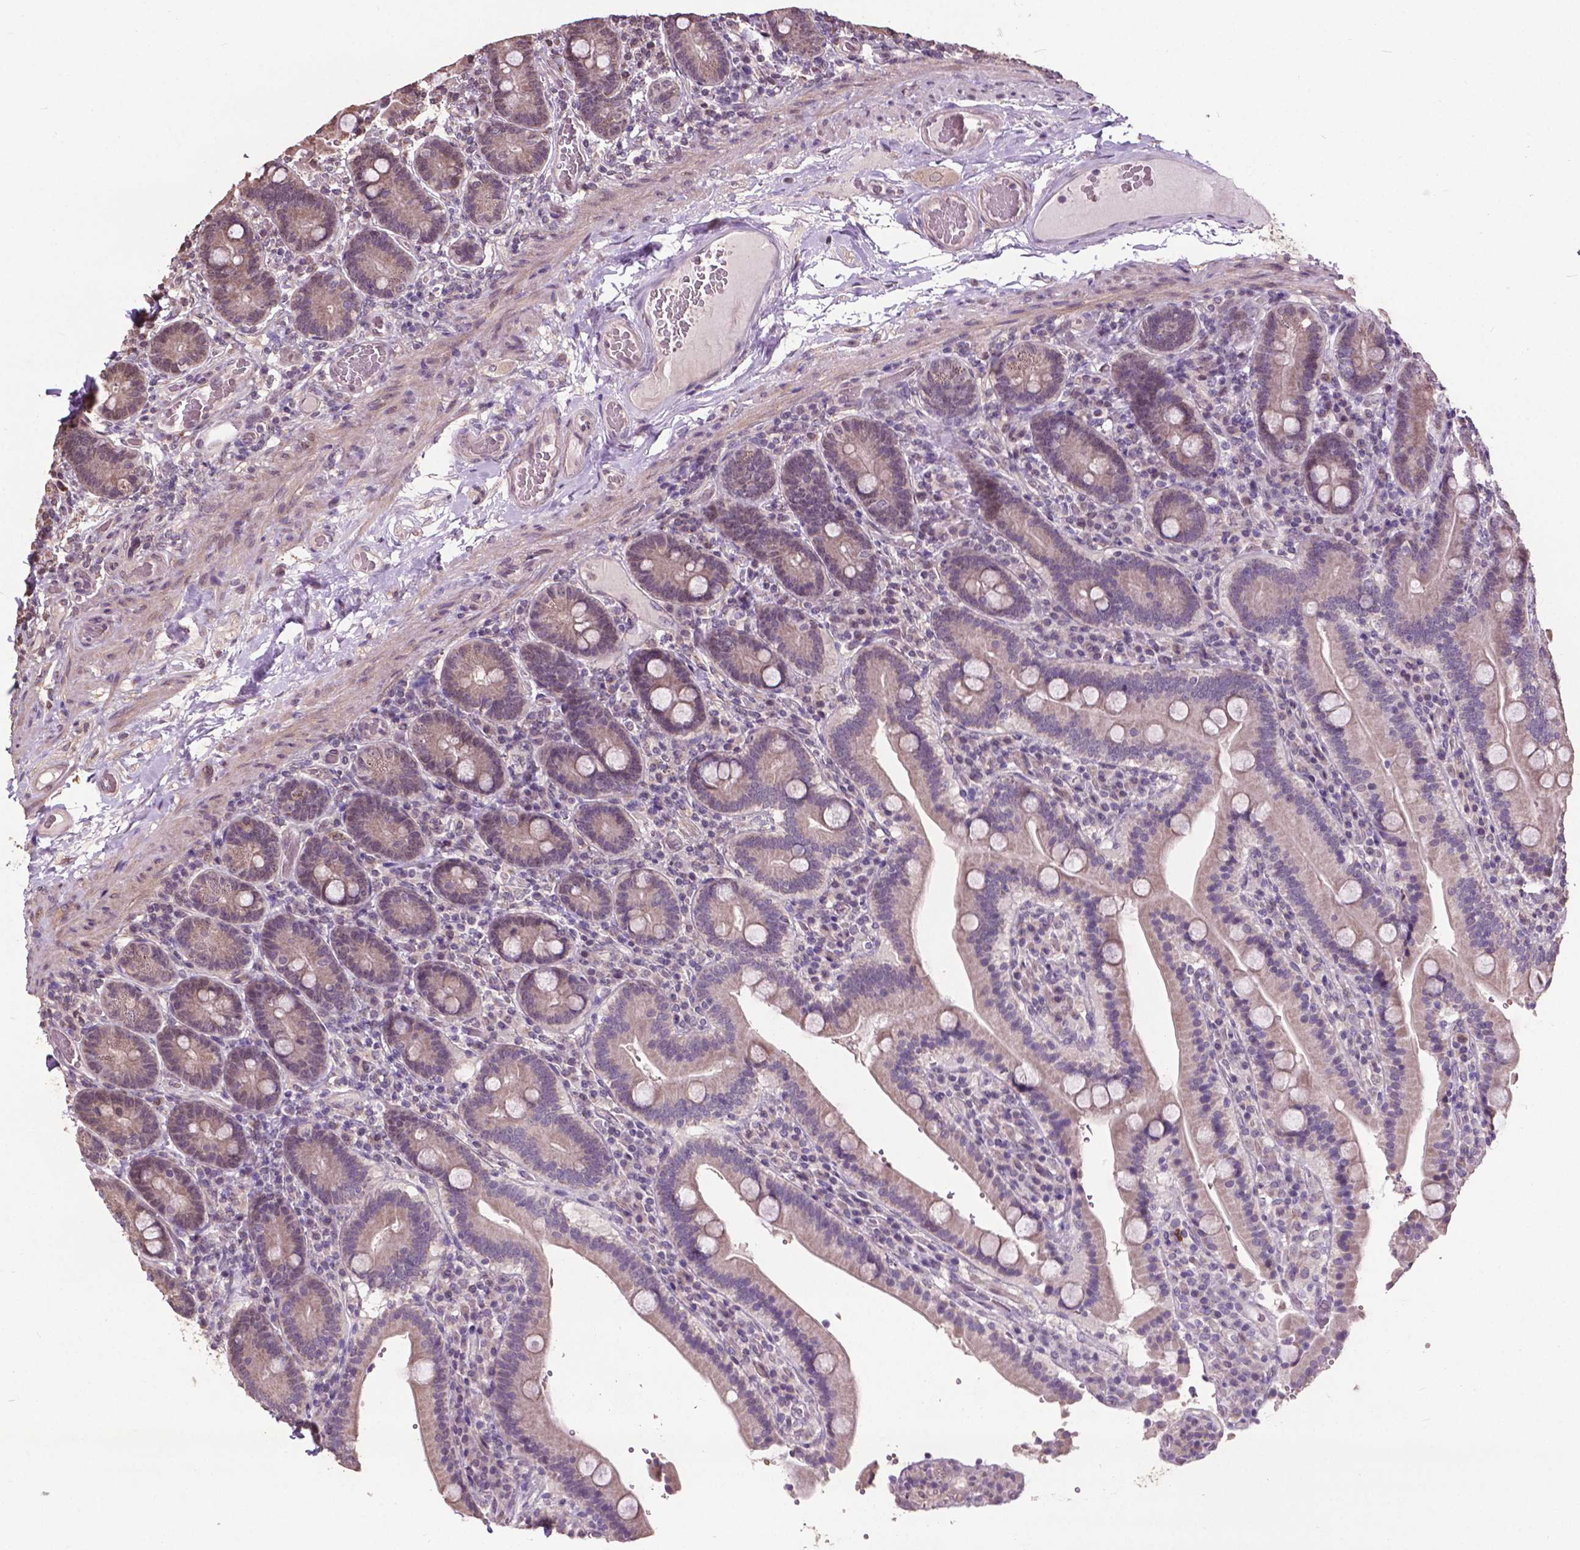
{"staining": {"intensity": "weak", "quantity": "25%-75%", "location": "cytoplasmic/membranous"}, "tissue": "duodenum", "cell_type": "Glandular cells", "image_type": "normal", "snomed": [{"axis": "morphology", "description": "Normal tissue, NOS"}, {"axis": "topography", "description": "Duodenum"}], "caption": "Glandular cells display low levels of weak cytoplasmic/membranous staining in approximately 25%-75% of cells in unremarkable human duodenum.", "gene": "GLRA2", "patient": {"sex": "female", "age": 62}}